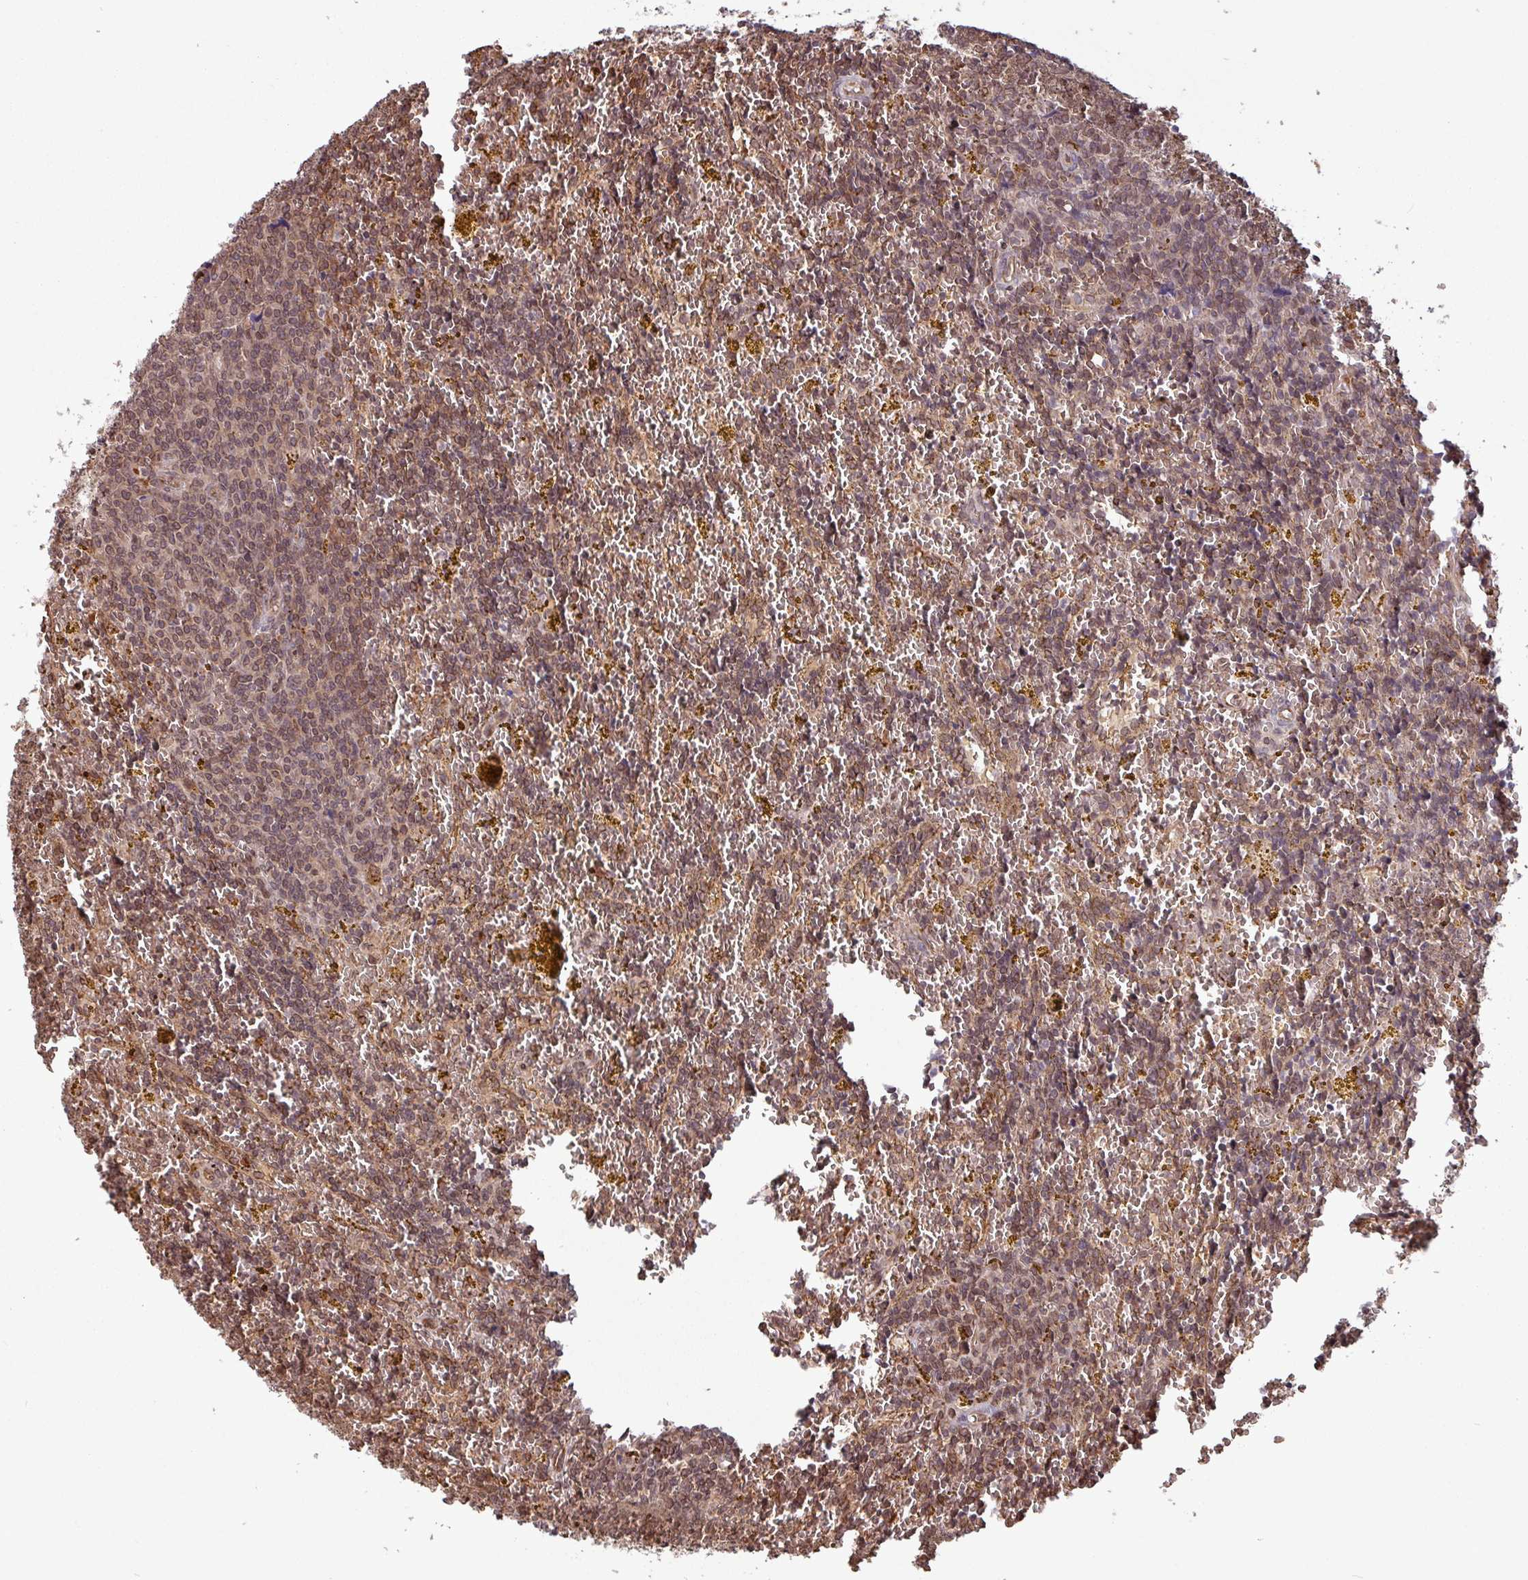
{"staining": {"intensity": "weak", "quantity": "25%-75%", "location": "cytoplasmic/membranous,nuclear"}, "tissue": "lymphoma", "cell_type": "Tumor cells", "image_type": "cancer", "snomed": [{"axis": "morphology", "description": "Malignant lymphoma, non-Hodgkin's type, Low grade"}, {"axis": "topography", "description": "Spleen"}, {"axis": "topography", "description": "Lymph node"}], "caption": "The micrograph shows a brown stain indicating the presence of a protein in the cytoplasmic/membranous and nuclear of tumor cells in lymphoma.", "gene": "RBM4B", "patient": {"sex": "female", "age": 66}}